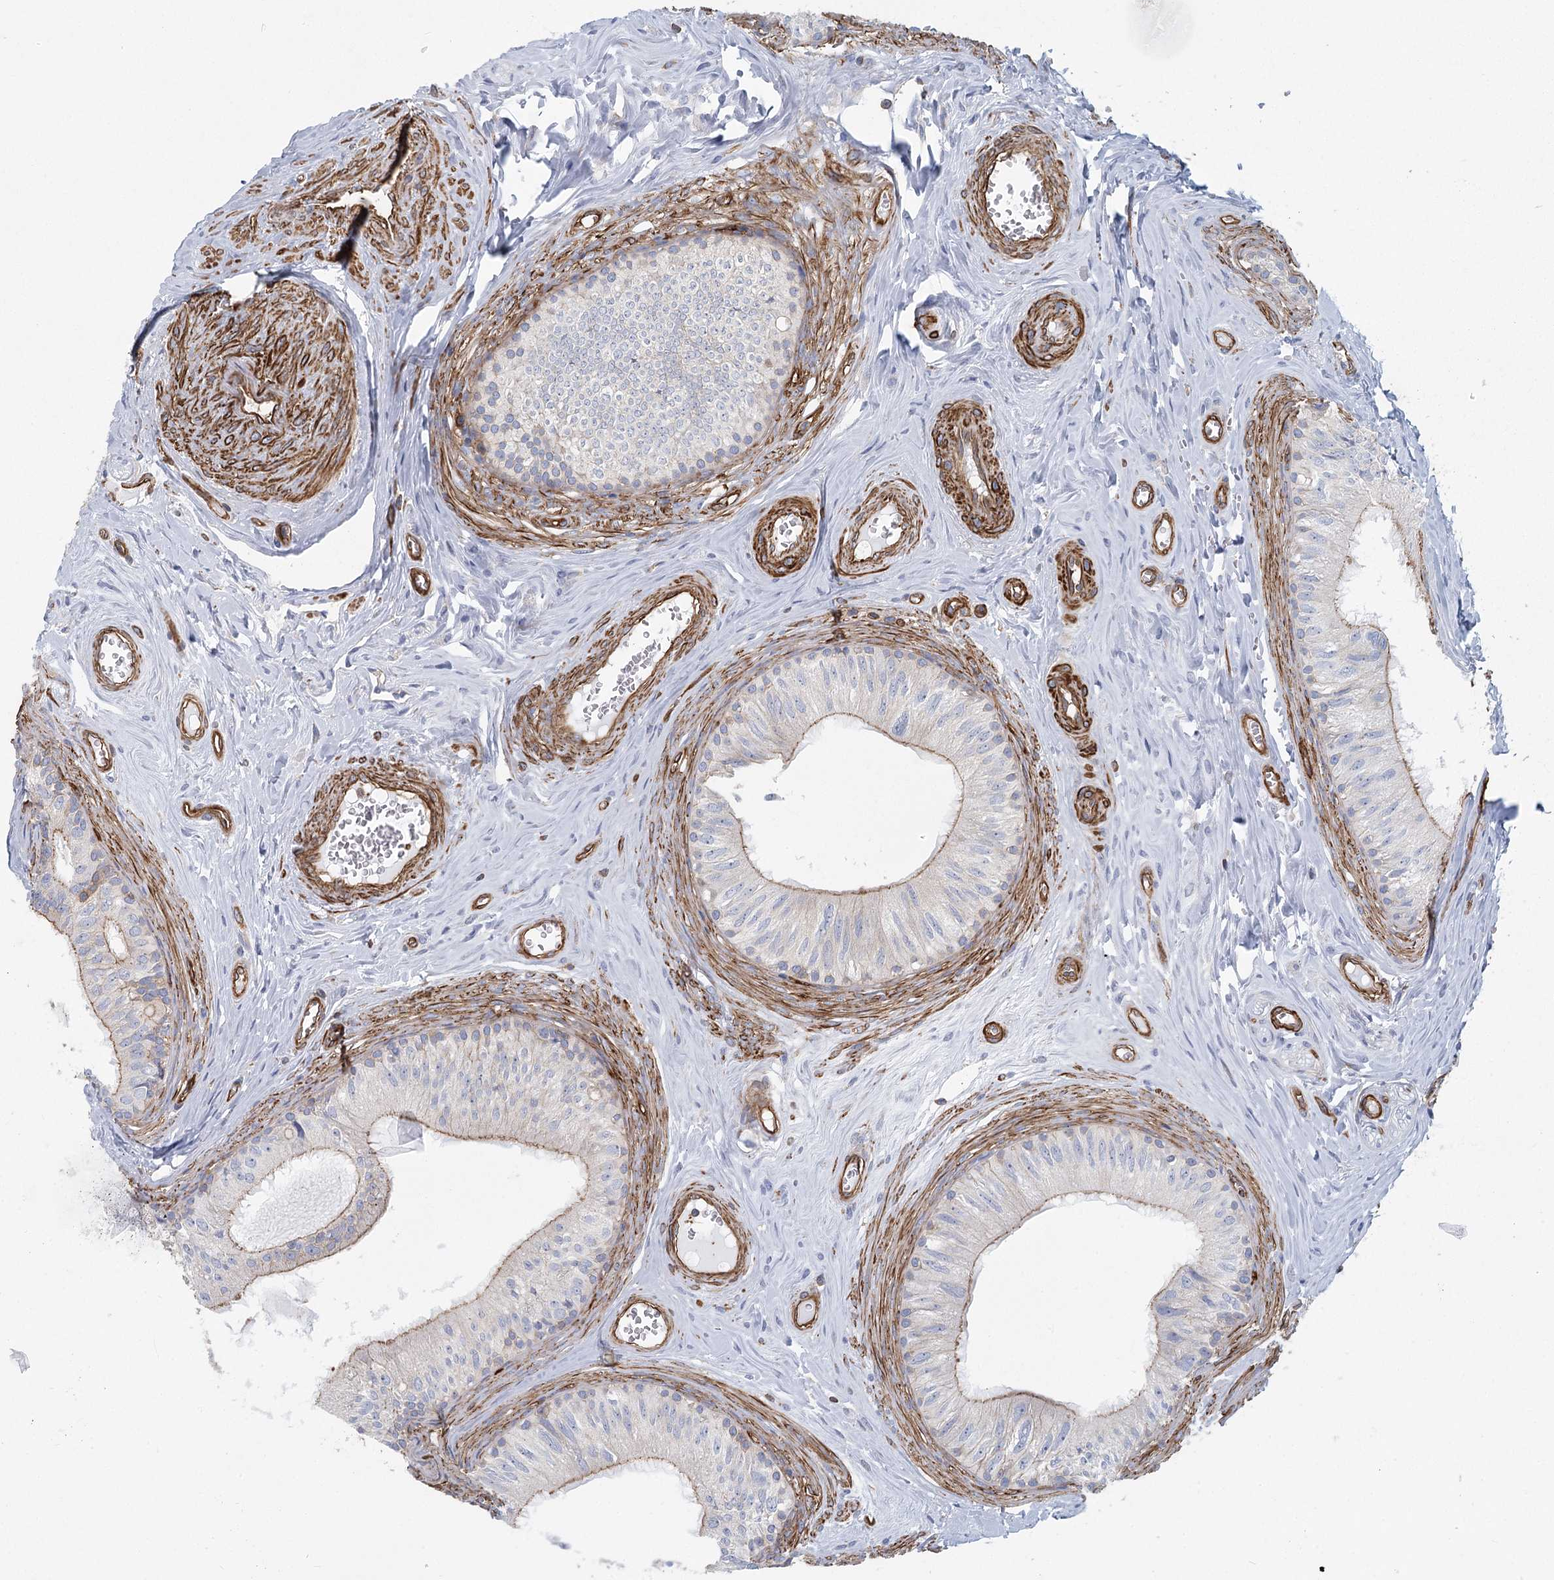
{"staining": {"intensity": "negative", "quantity": "none", "location": "none"}, "tissue": "epididymis", "cell_type": "Glandular cells", "image_type": "normal", "snomed": [{"axis": "morphology", "description": "Normal tissue, NOS"}, {"axis": "topography", "description": "Epididymis"}], "caption": "DAB immunohistochemical staining of normal human epididymis demonstrates no significant expression in glandular cells. Nuclei are stained in blue.", "gene": "IFT46", "patient": {"sex": "male", "age": 46}}